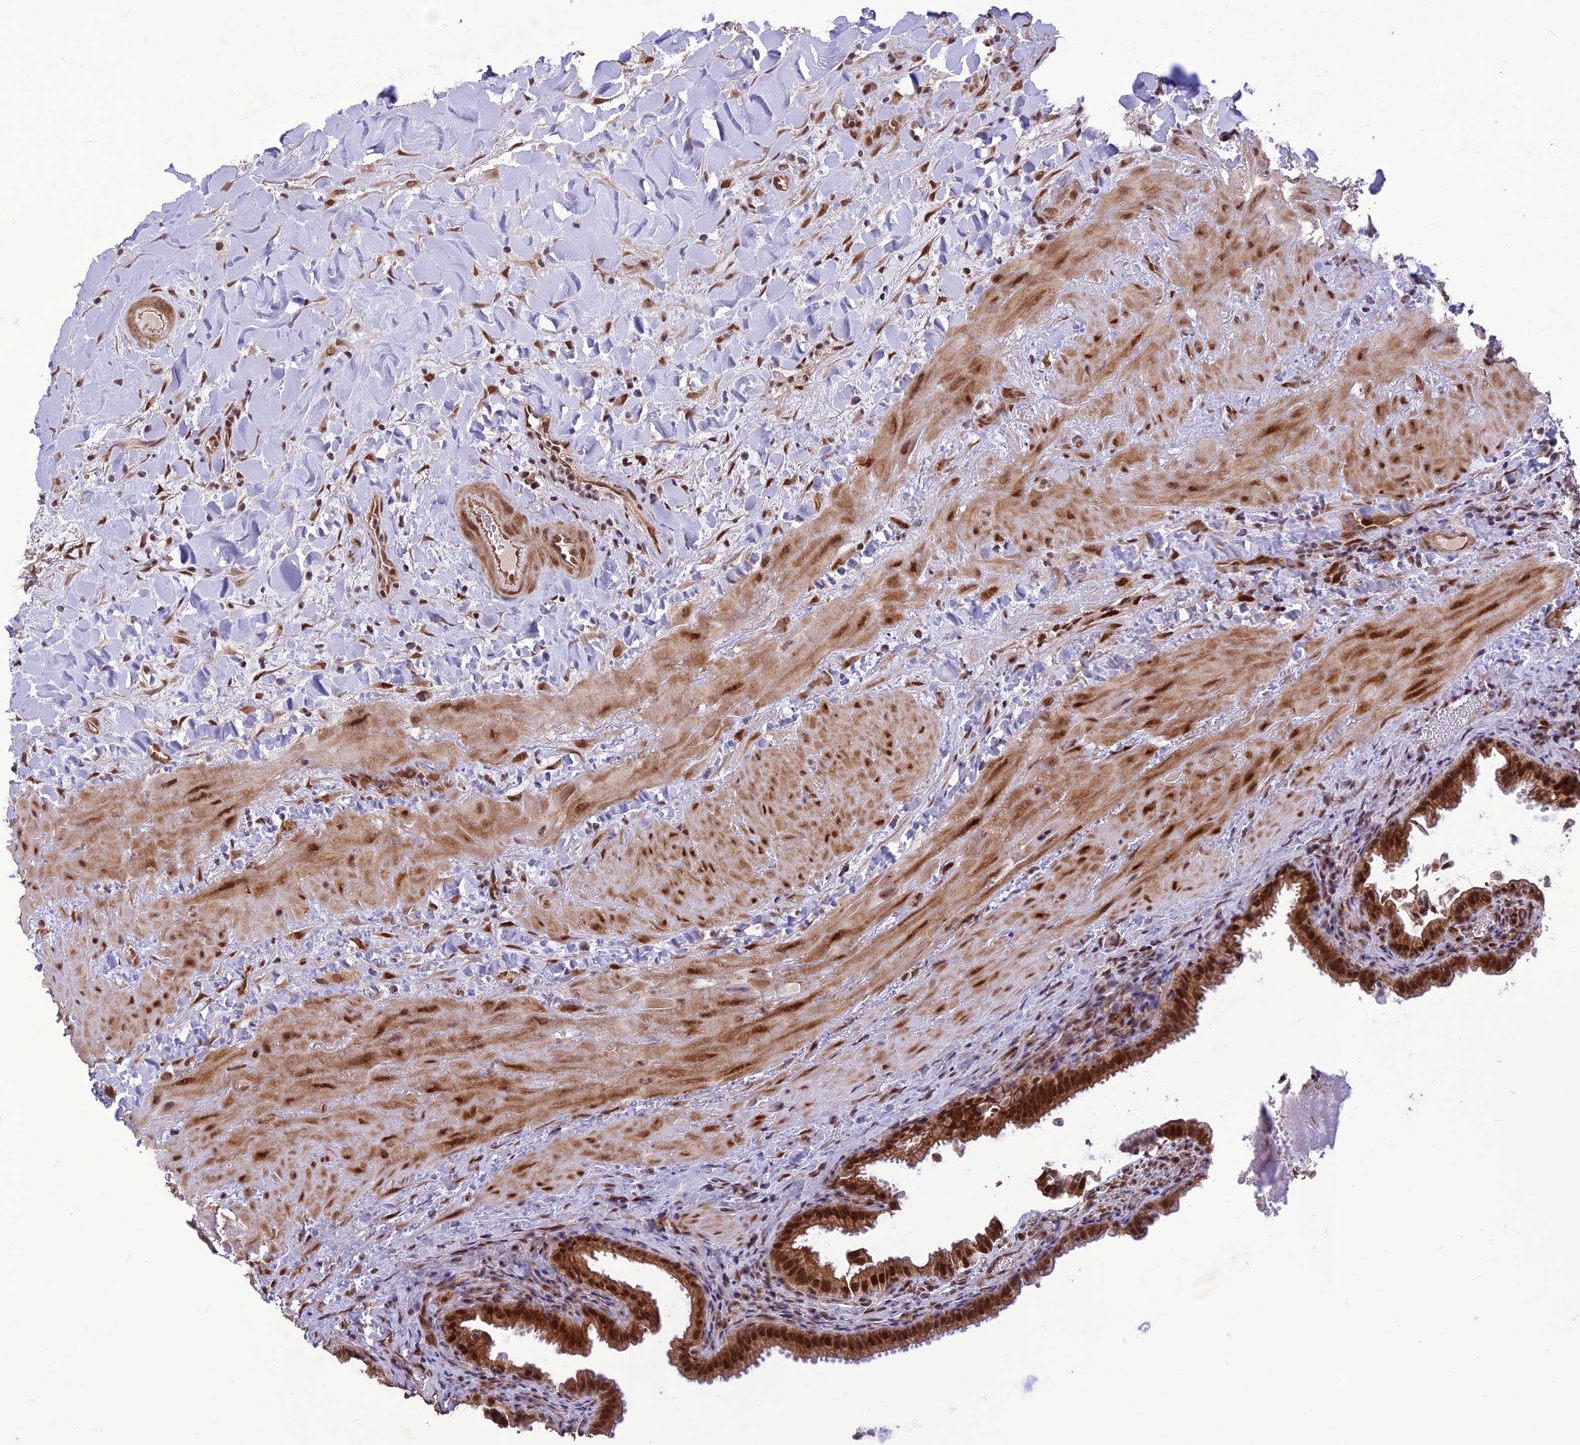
{"staining": {"intensity": "strong", "quantity": ">75%", "location": "nuclear"}, "tissue": "gallbladder", "cell_type": "Glandular cells", "image_type": "normal", "snomed": [{"axis": "morphology", "description": "Normal tissue, NOS"}, {"axis": "topography", "description": "Gallbladder"}], "caption": "Strong nuclear staining for a protein is appreciated in approximately >75% of glandular cells of normal gallbladder using immunohistochemistry (IHC).", "gene": "DIS3", "patient": {"sex": "male", "age": 24}}